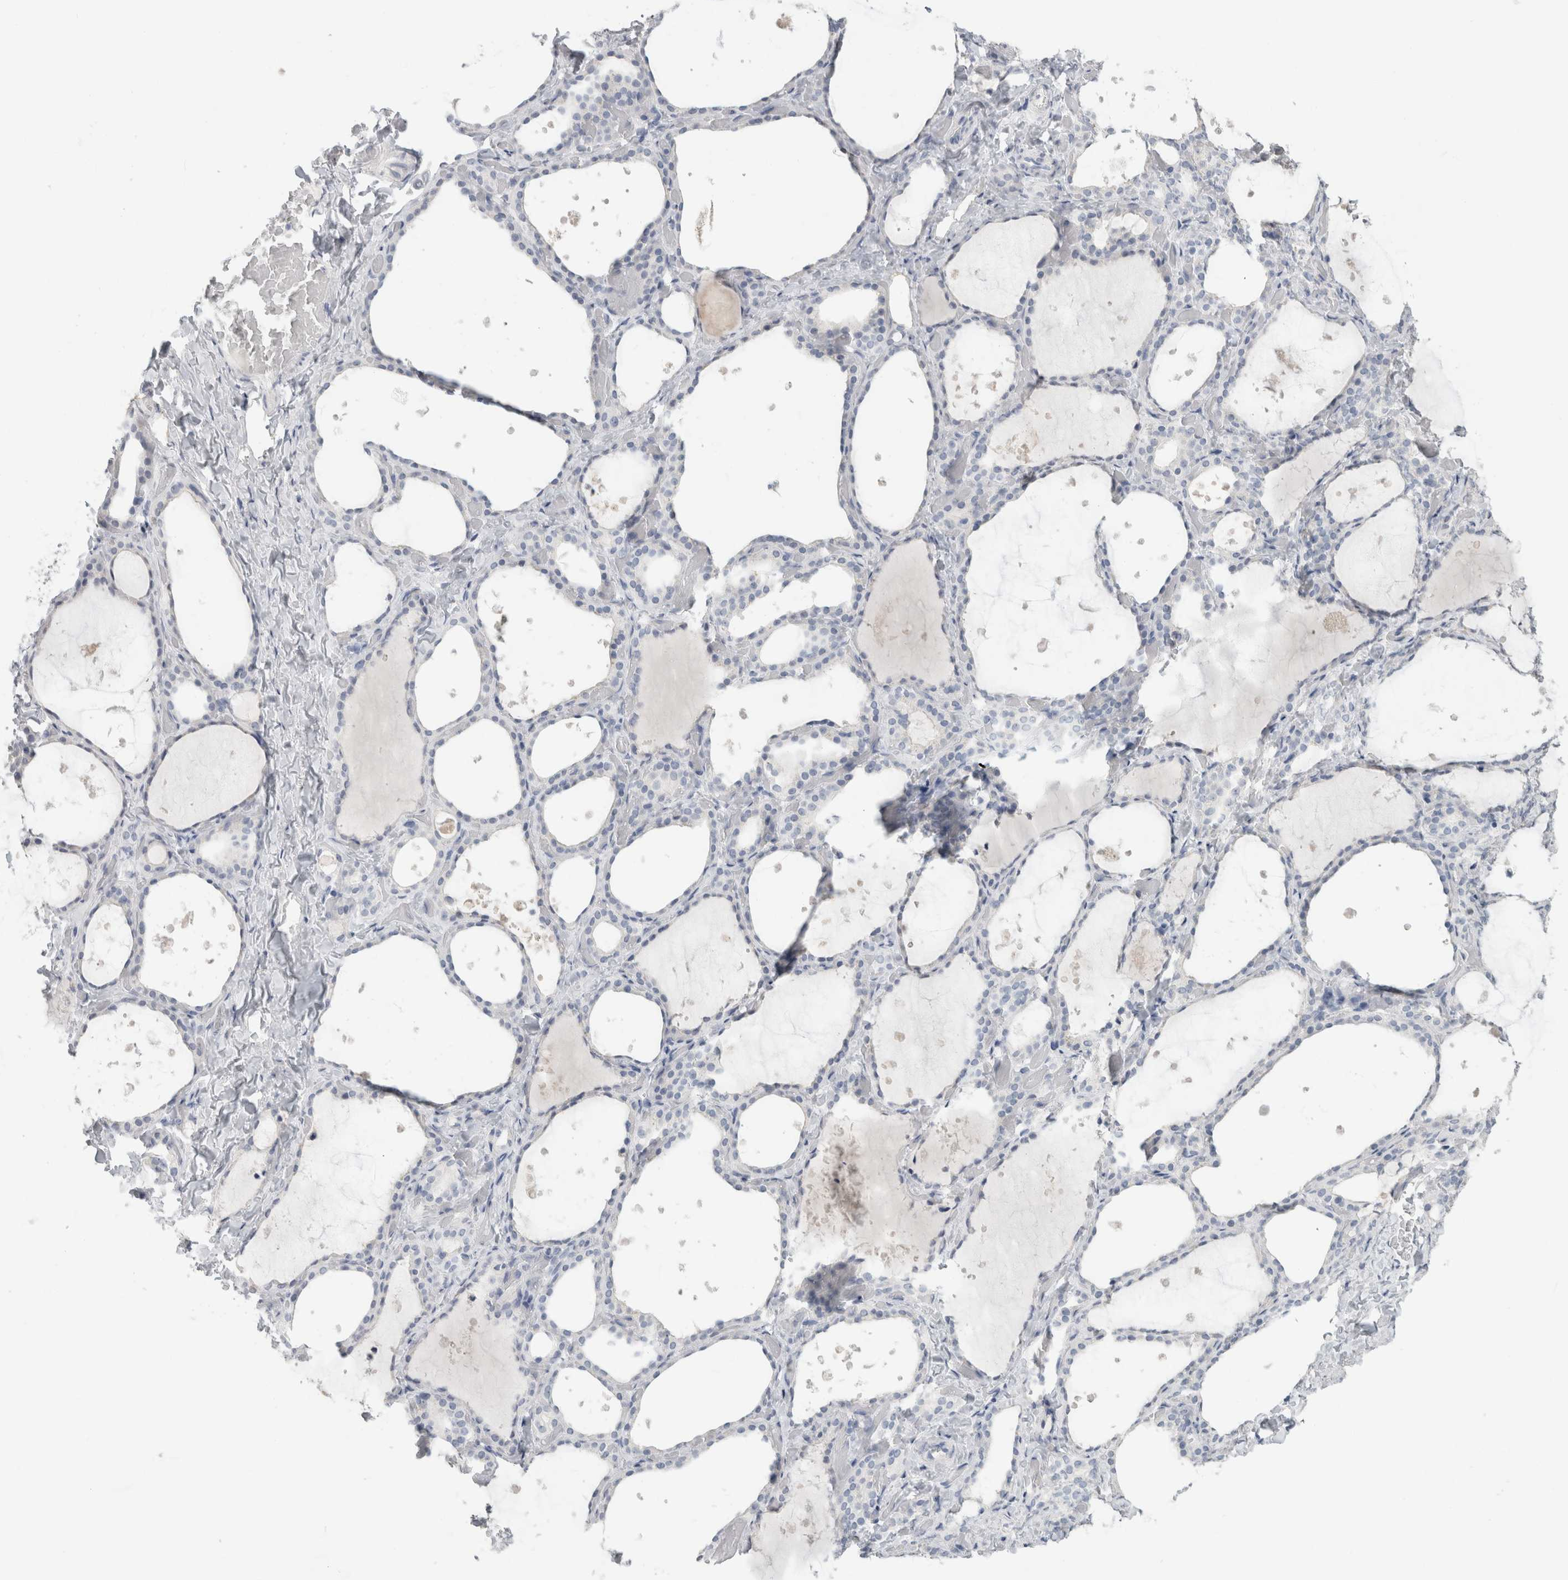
{"staining": {"intensity": "negative", "quantity": "none", "location": "none"}, "tissue": "thyroid gland", "cell_type": "Glandular cells", "image_type": "normal", "snomed": [{"axis": "morphology", "description": "Normal tissue, NOS"}, {"axis": "topography", "description": "Thyroid gland"}], "caption": "Glandular cells show no significant protein staining in unremarkable thyroid gland. (Immunohistochemistry, brightfield microscopy, high magnification).", "gene": "SLC6A1", "patient": {"sex": "female", "age": 44}}